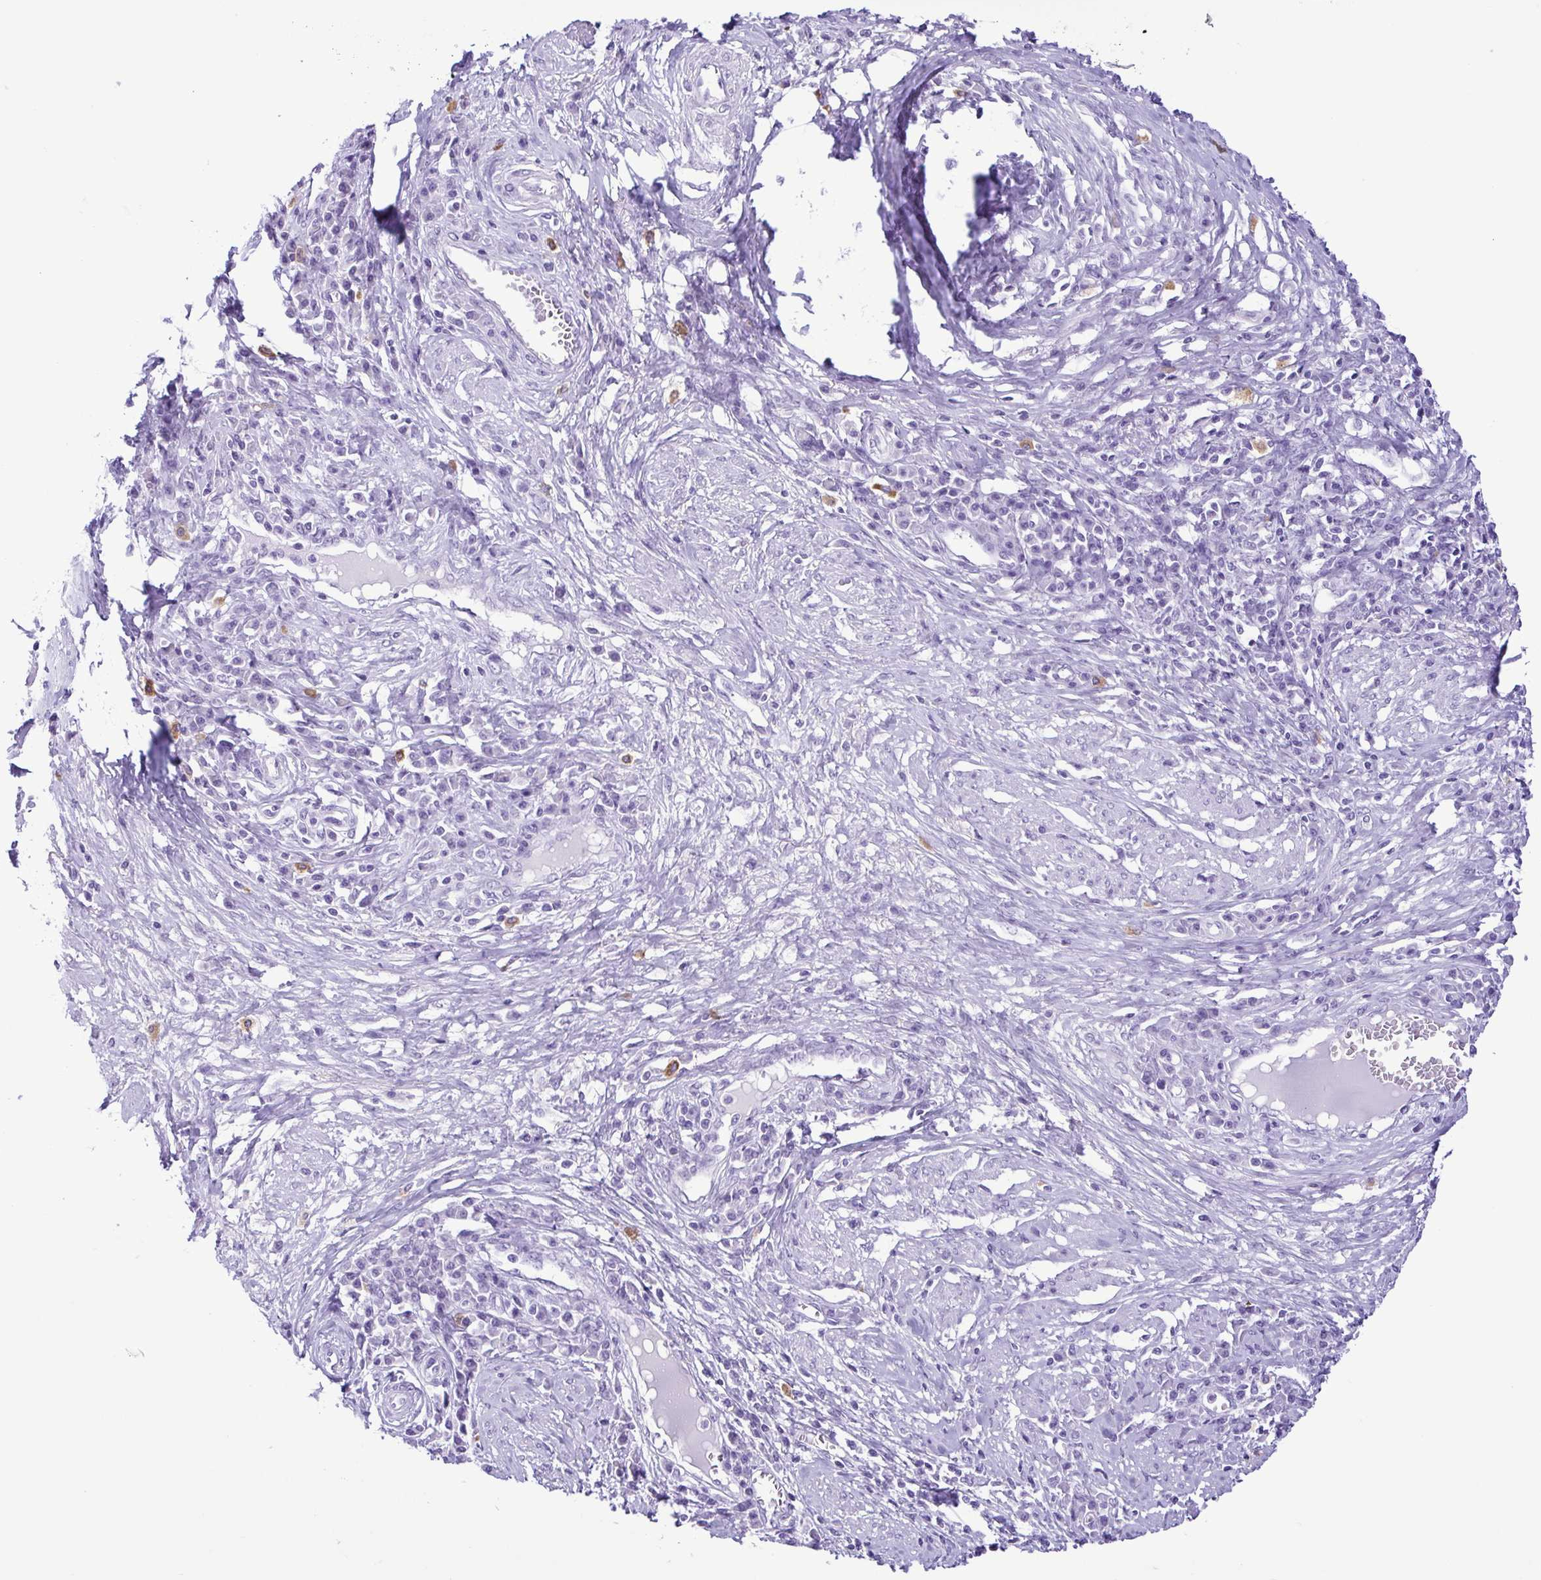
{"staining": {"intensity": "negative", "quantity": "none", "location": "none"}, "tissue": "cervical cancer", "cell_type": "Tumor cells", "image_type": "cancer", "snomed": [{"axis": "morphology", "description": "Squamous cell carcinoma, NOS"}, {"axis": "topography", "description": "Cervix"}], "caption": "Protein analysis of squamous cell carcinoma (cervical) exhibits no significant positivity in tumor cells. (DAB (3,3'-diaminobenzidine) IHC with hematoxylin counter stain).", "gene": "SPATA16", "patient": {"sex": "female", "age": 46}}